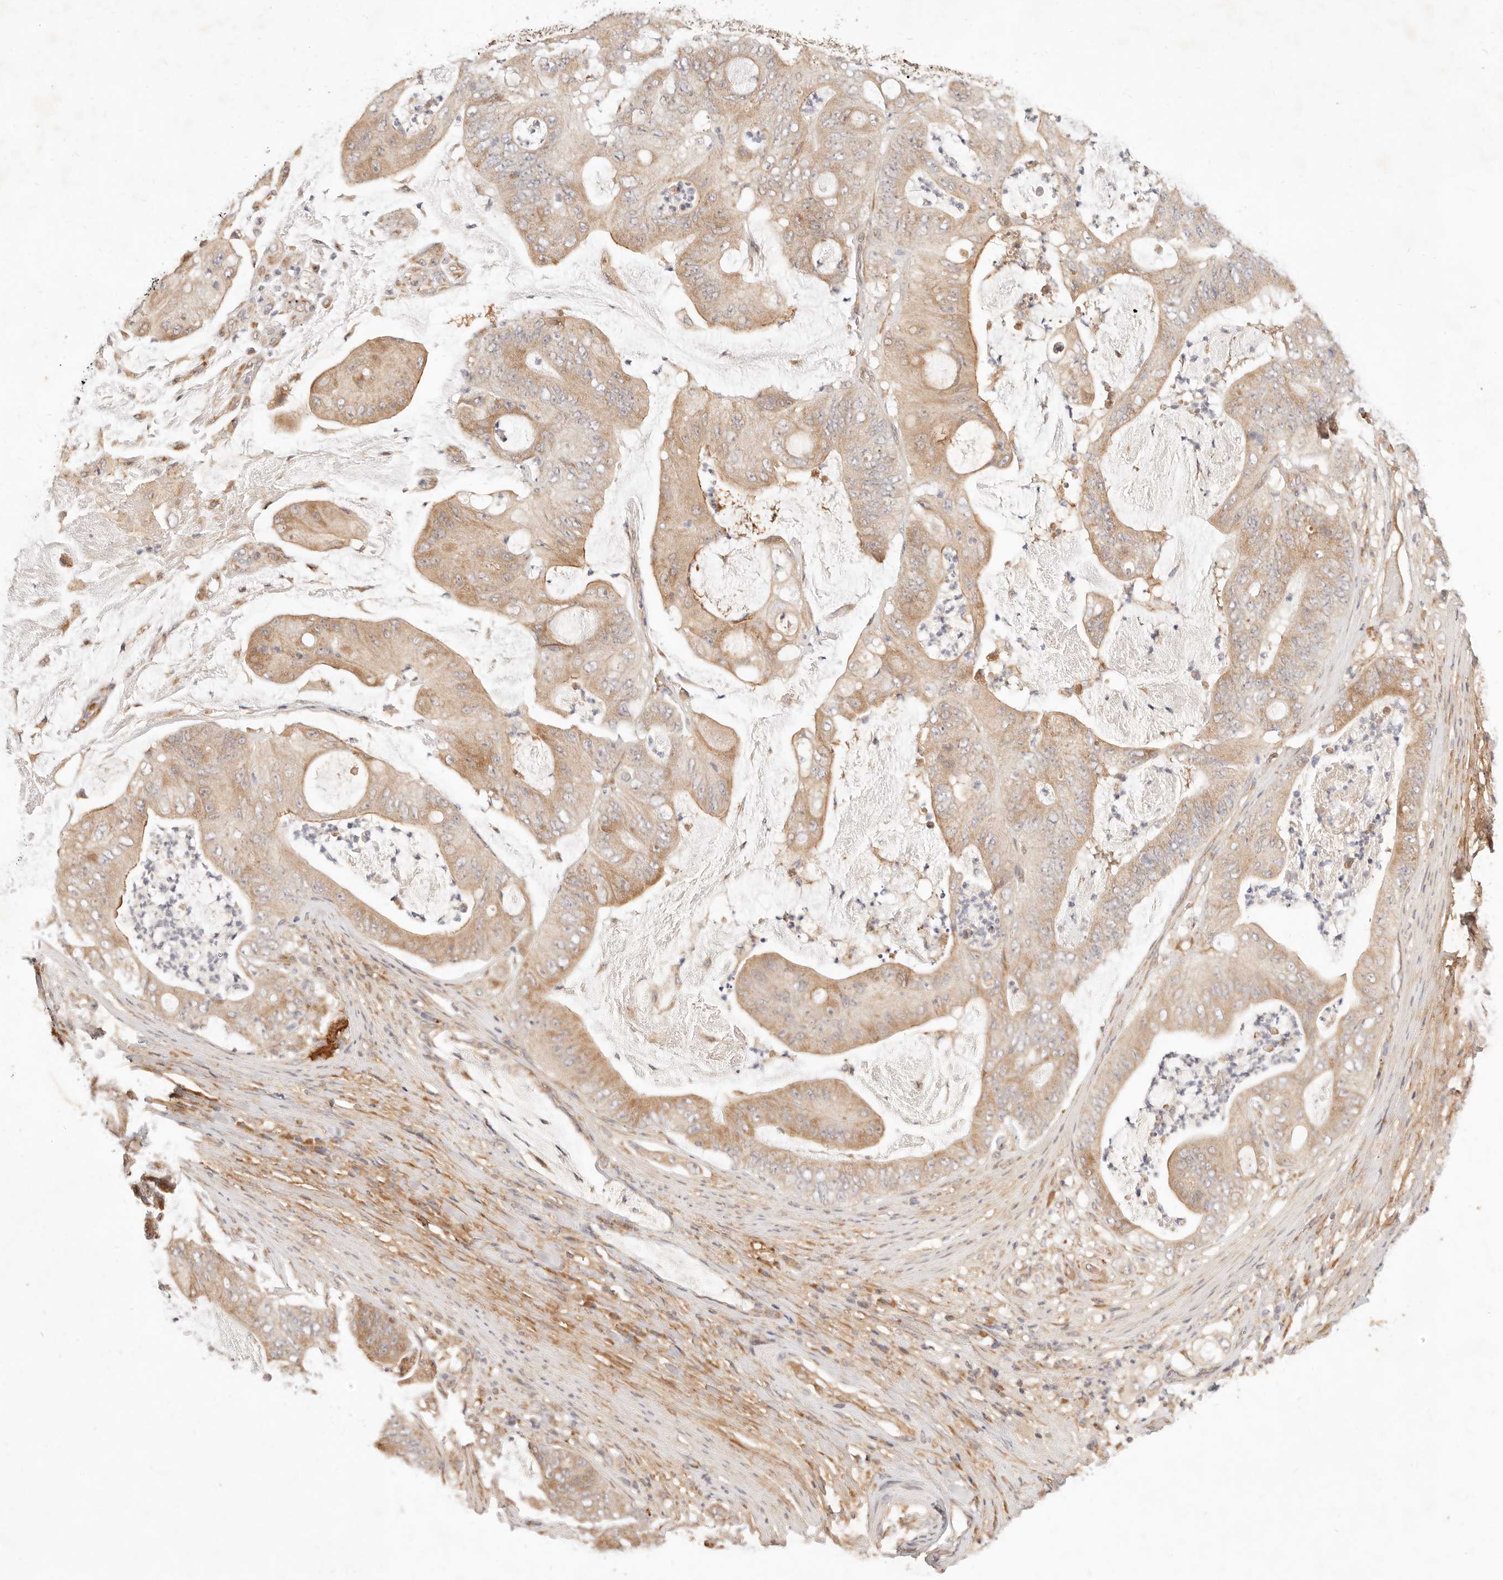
{"staining": {"intensity": "moderate", "quantity": ">75%", "location": "cytoplasmic/membranous"}, "tissue": "stomach cancer", "cell_type": "Tumor cells", "image_type": "cancer", "snomed": [{"axis": "morphology", "description": "Adenocarcinoma, NOS"}, {"axis": "topography", "description": "Stomach"}], "caption": "Brown immunohistochemical staining in human stomach cancer exhibits moderate cytoplasmic/membranous expression in approximately >75% of tumor cells. (brown staining indicates protein expression, while blue staining denotes nuclei).", "gene": "UBXN10", "patient": {"sex": "female", "age": 73}}